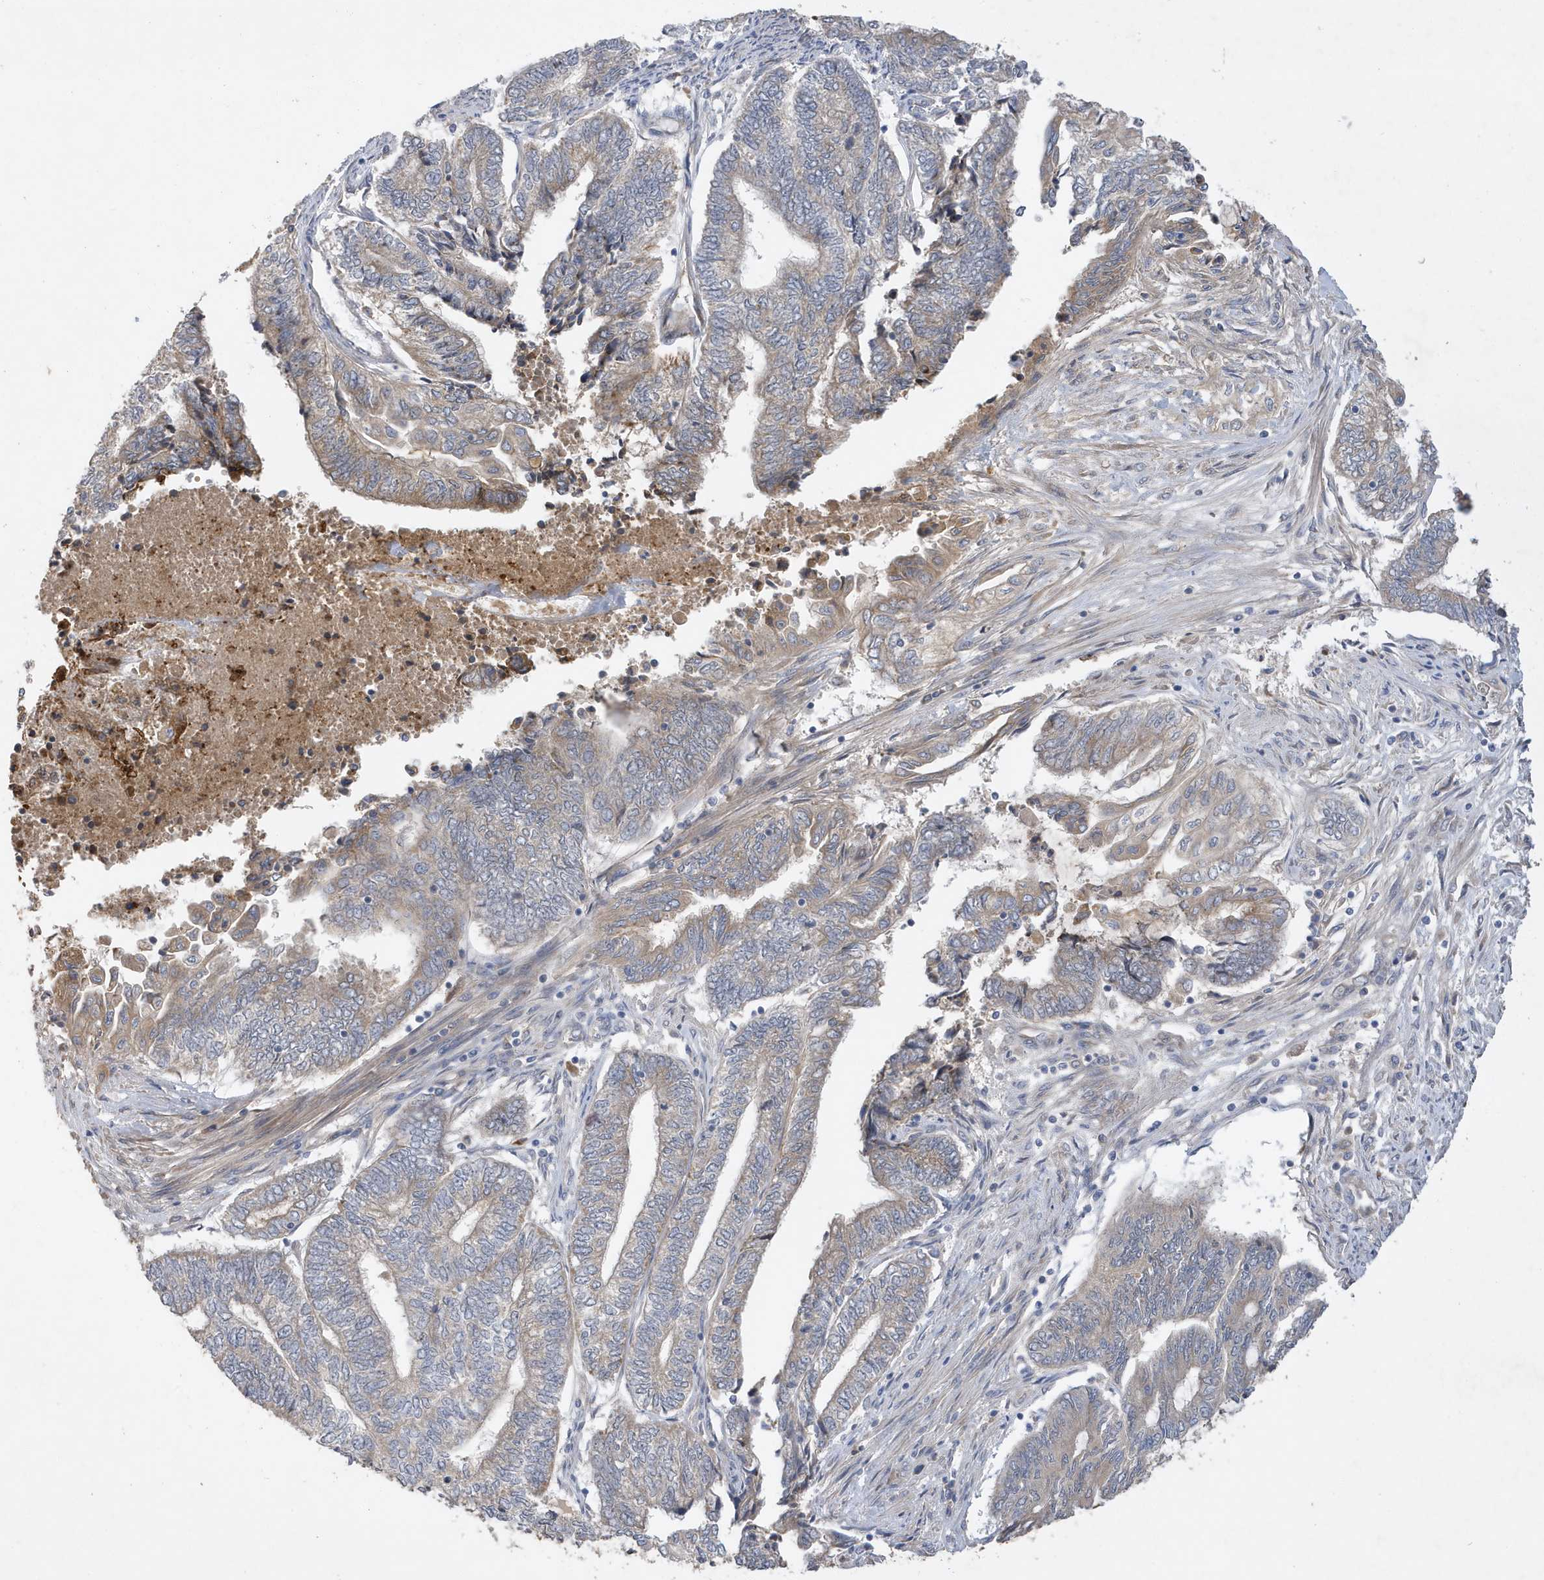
{"staining": {"intensity": "weak", "quantity": "<25%", "location": "cytoplasmic/membranous"}, "tissue": "endometrial cancer", "cell_type": "Tumor cells", "image_type": "cancer", "snomed": [{"axis": "morphology", "description": "Adenocarcinoma, NOS"}, {"axis": "topography", "description": "Uterus"}, {"axis": "topography", "description": "Endometrium"}], "caption": "Immunohistochemistry image of human endometrial cancer (adenocarcinoma) stained for a protein (brown), which reveals no staining in tumor cells.", "gene": "LAPTM4A", "patient": {"sex": "female", "age": 70}}